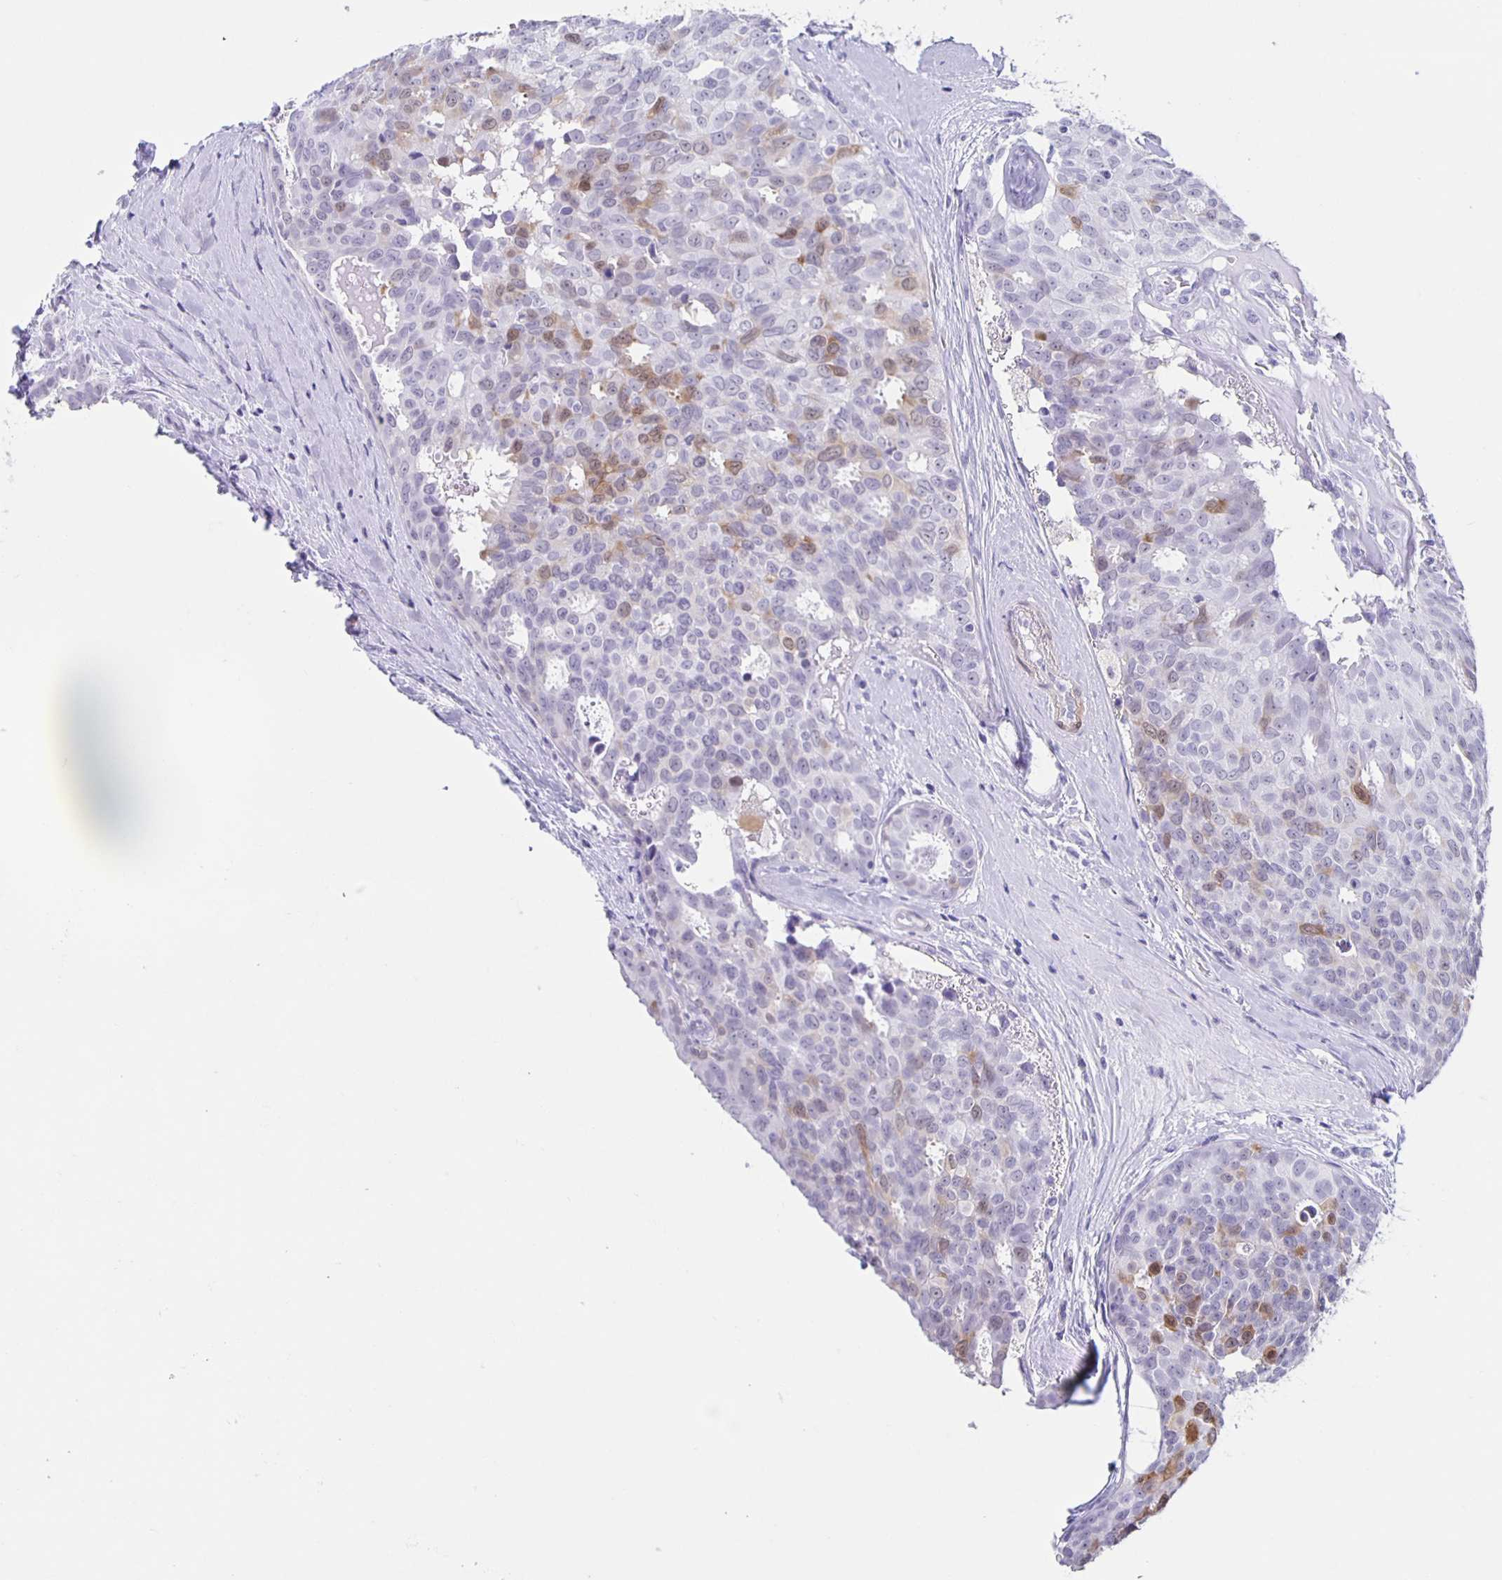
{"staining": {"intensity": "weak", "quantity": "<25%", "location": "cytoplasmic/membranous"}, "tissue": "breast cancer", "cell_type": "Tumor cells", "image_type": "cancer", "snomed": [{"axis": "morphology", "description": "Duct carcinoma"}, {"axis": "topography", "description": "Breast"}], "caption": "A micrograph of invasive ductal carcinoma (breast) stained for a protein demonstrates no brown staining in tumor cells.", "gene": "TPPP", "patient": {"sex": "female", "age": 45}}